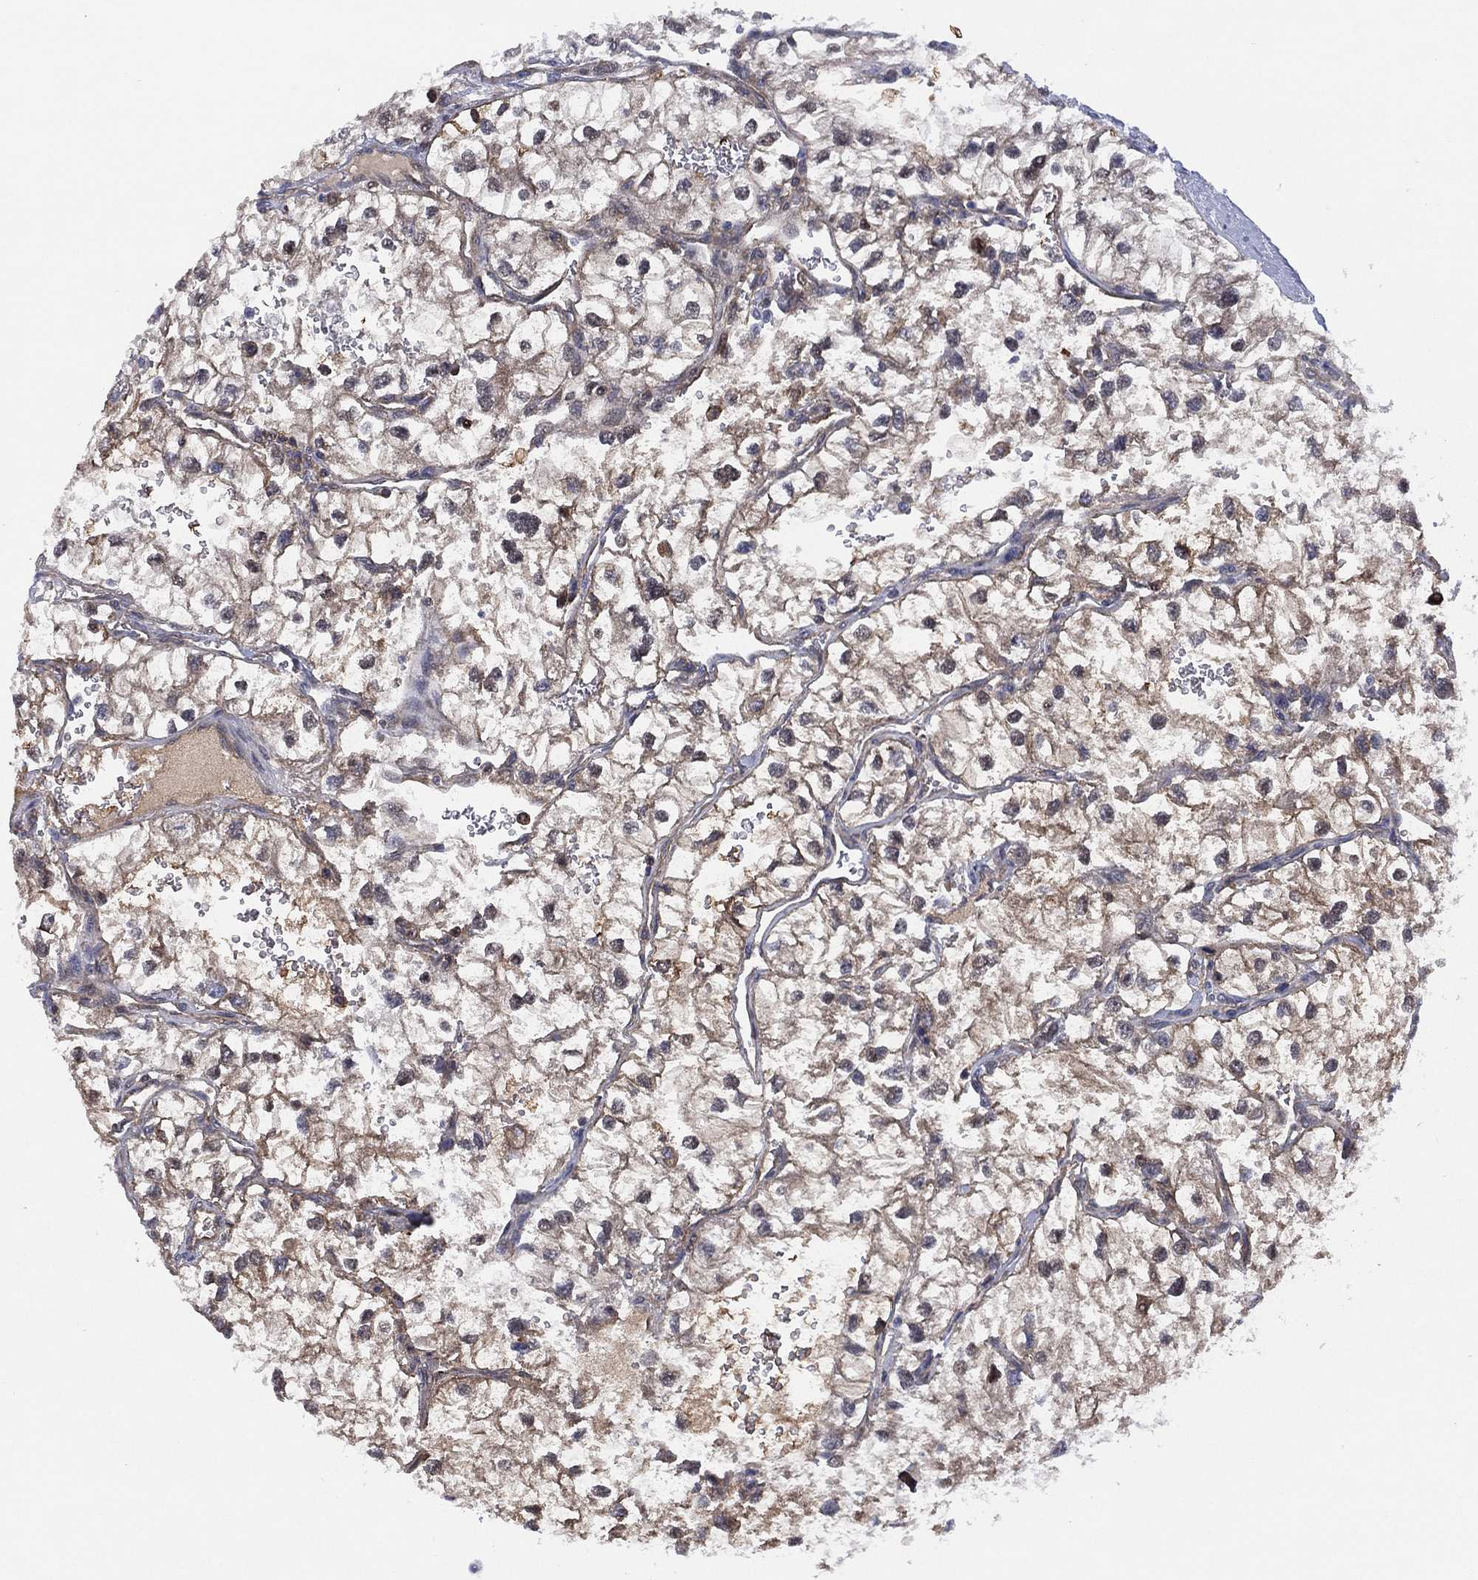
{"staining": {"intensity": "moderate", "quantity": ">75%", "location": "cytoplasmic/membranous"}, "tissue": "renal cancer", "cell_type": "Tumor cells", "image_type": "cancer", "snomed": [{"axis": "morphology", "description": "Adenocarcinoma, NOS"}, {"axis": "topography", "description": "Kidney"}], "caption": "An image of human renal adenocarcinoma stained for a protein displays moderate cytoplasmic/membranous brown staining in tumor cells.", "gene": "SLC4A4", "patient": {"sex": "male", "age": 59}}